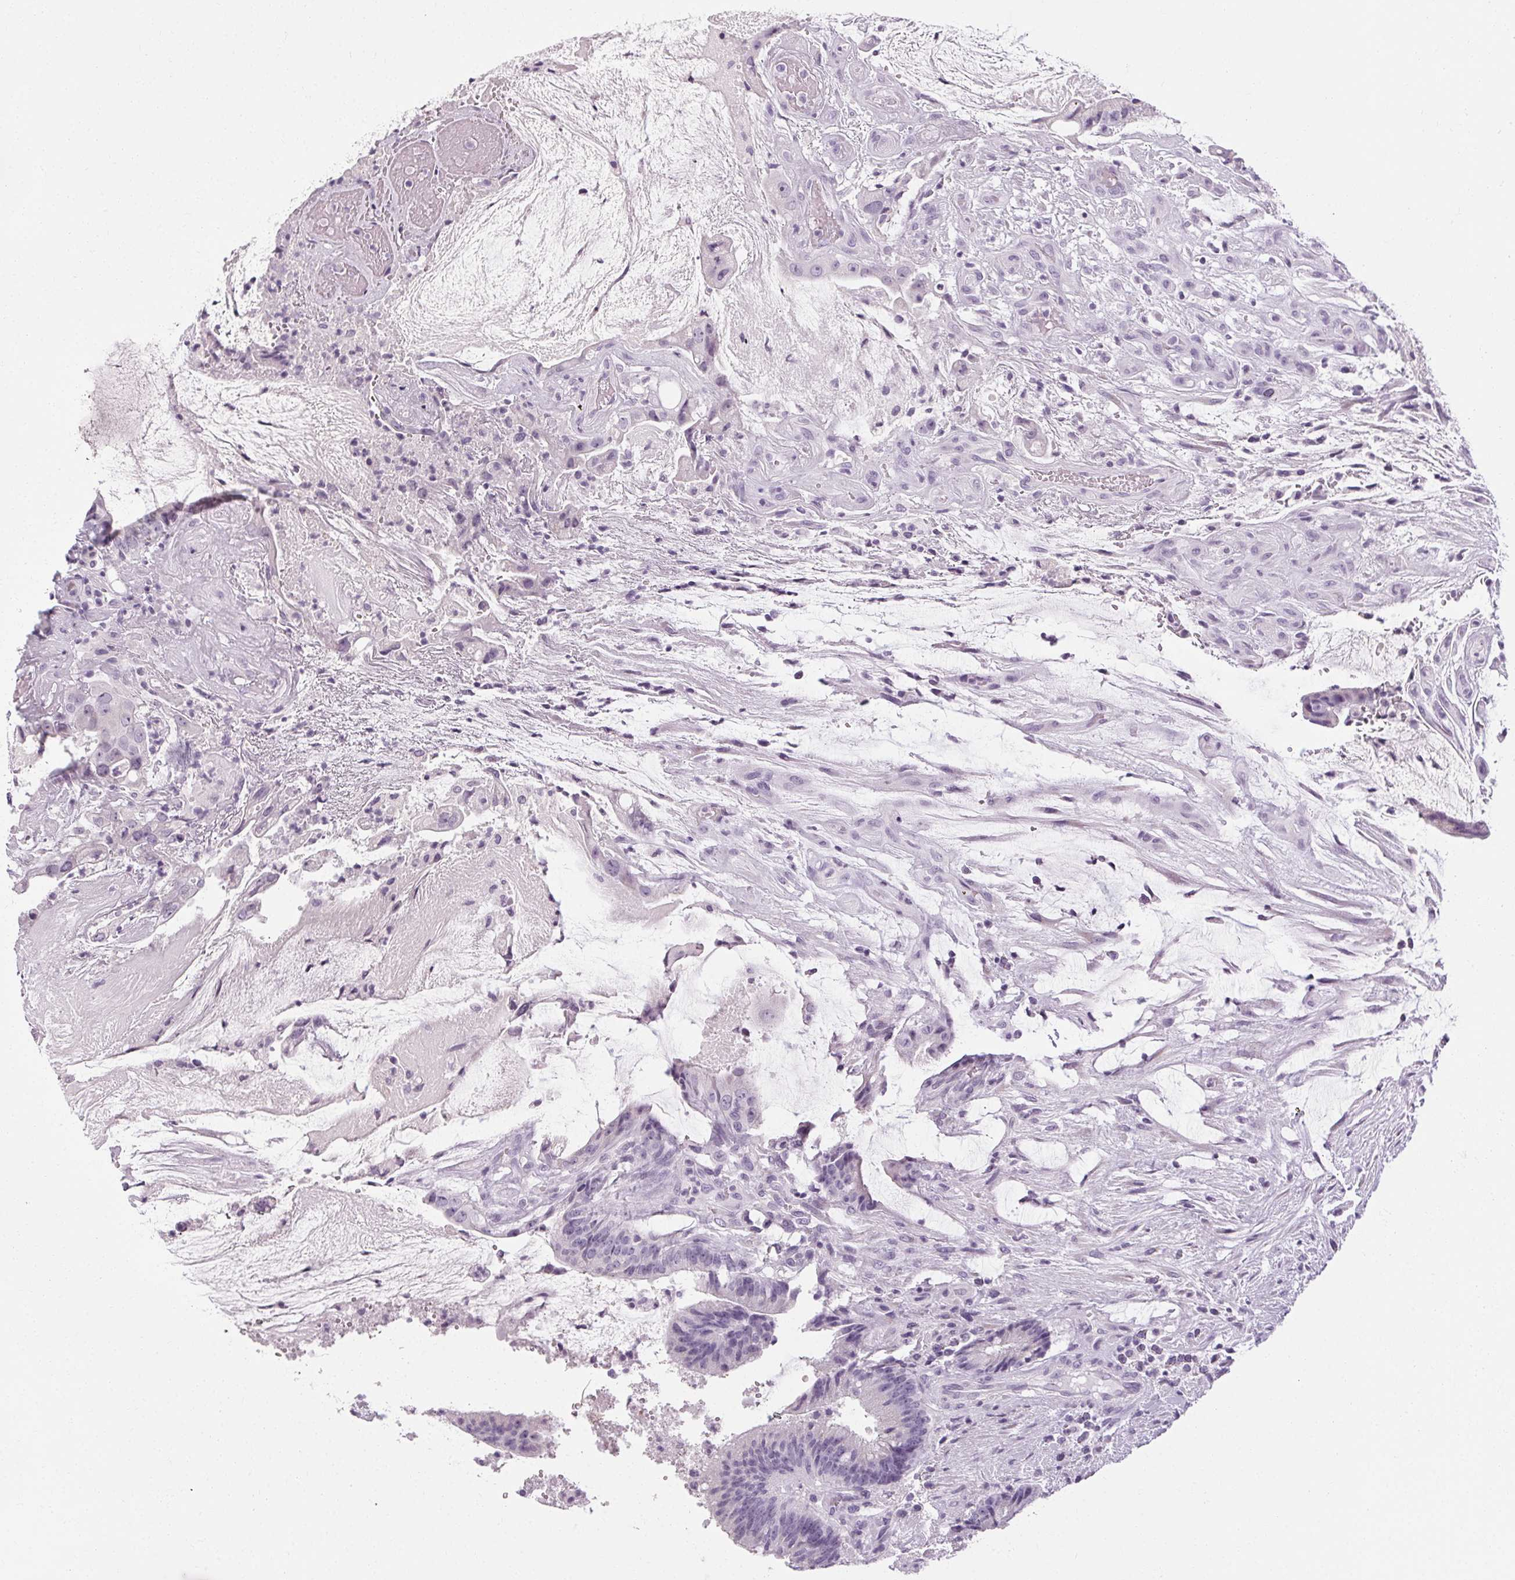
{"staining": {"intensity": "negative", "quantity": "none", "location": "none"}, "tissue": "colorectal cancer", "cell_type": "Tumor cells", "image_type": "cancer", "snomed": [{"axis": "morphology", "description": "Adenocarcinoma, NOS"}, {"axis": "topography", "description": "Colon"}], "caption": "The immunohistochemistry photomicrograph has no significant positivity in tumor cells of colorectal cancer tissue.", "gene": "POMC", "patient": {"sex": "female", "age": 43}}